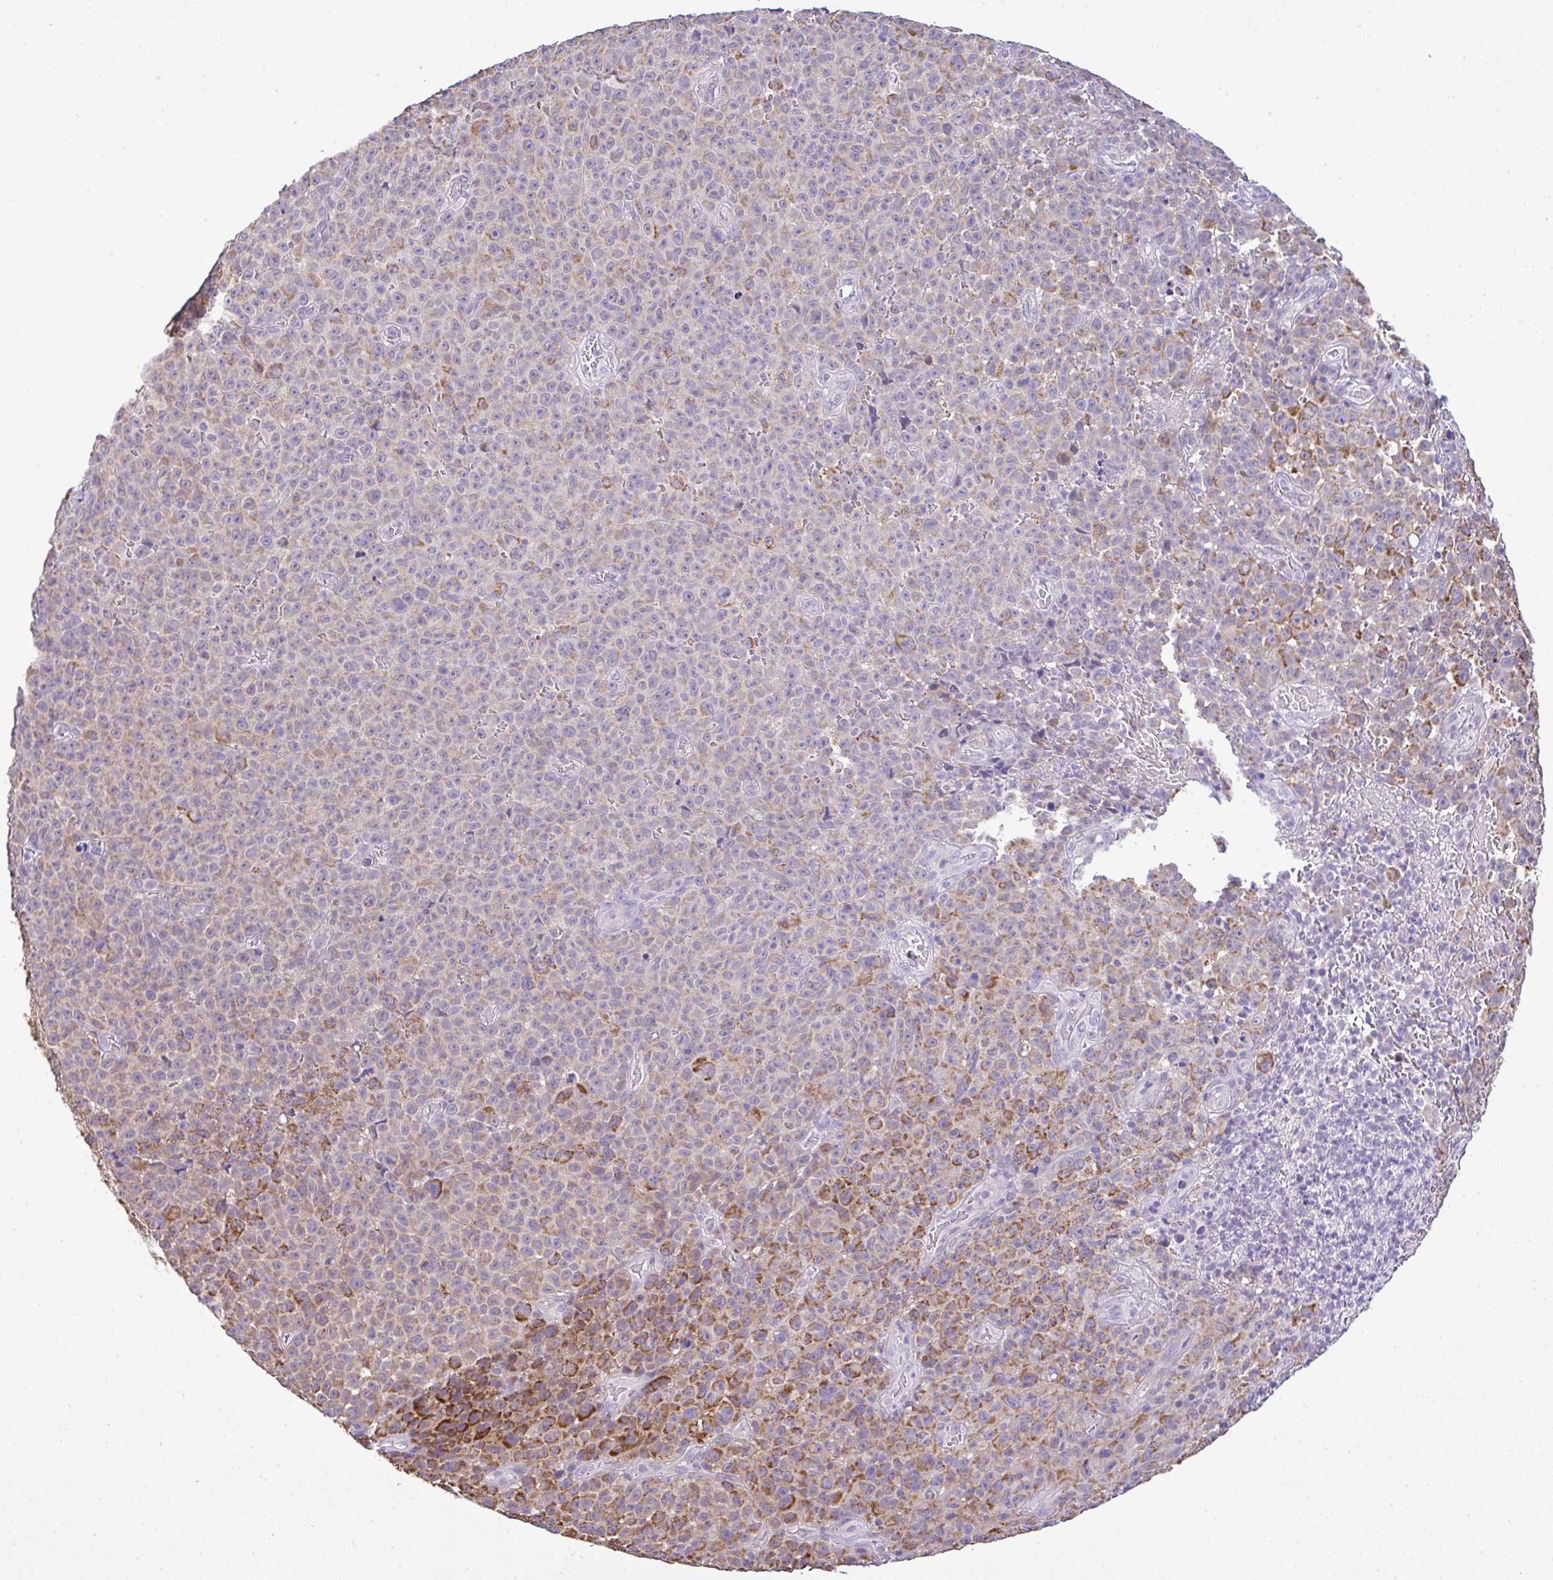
{"staining": {"intensity": "moderate", "quantity": "25%-75%", "location": "cytoplasmic/membranous"}, "tissue": "melanoma", "cell_type": "Tumor cells", "image_type": "cancer", "snomed": [{"axis": "morphology", "description": "Malignant melanoma, NOS"}, {"axis": "topography", "description": "Skin"}], "caption": "The image reveals staining of malignant melanoma, revealing moderate cytoplasmic/membranous protein expression (brown color) within tumor cells. Immunohistochemistry (ihc) stains the protein in brown and the nuclei are stained blue.", "gene": "CTU1", "patient": {"sex": "female", "age": 82}}